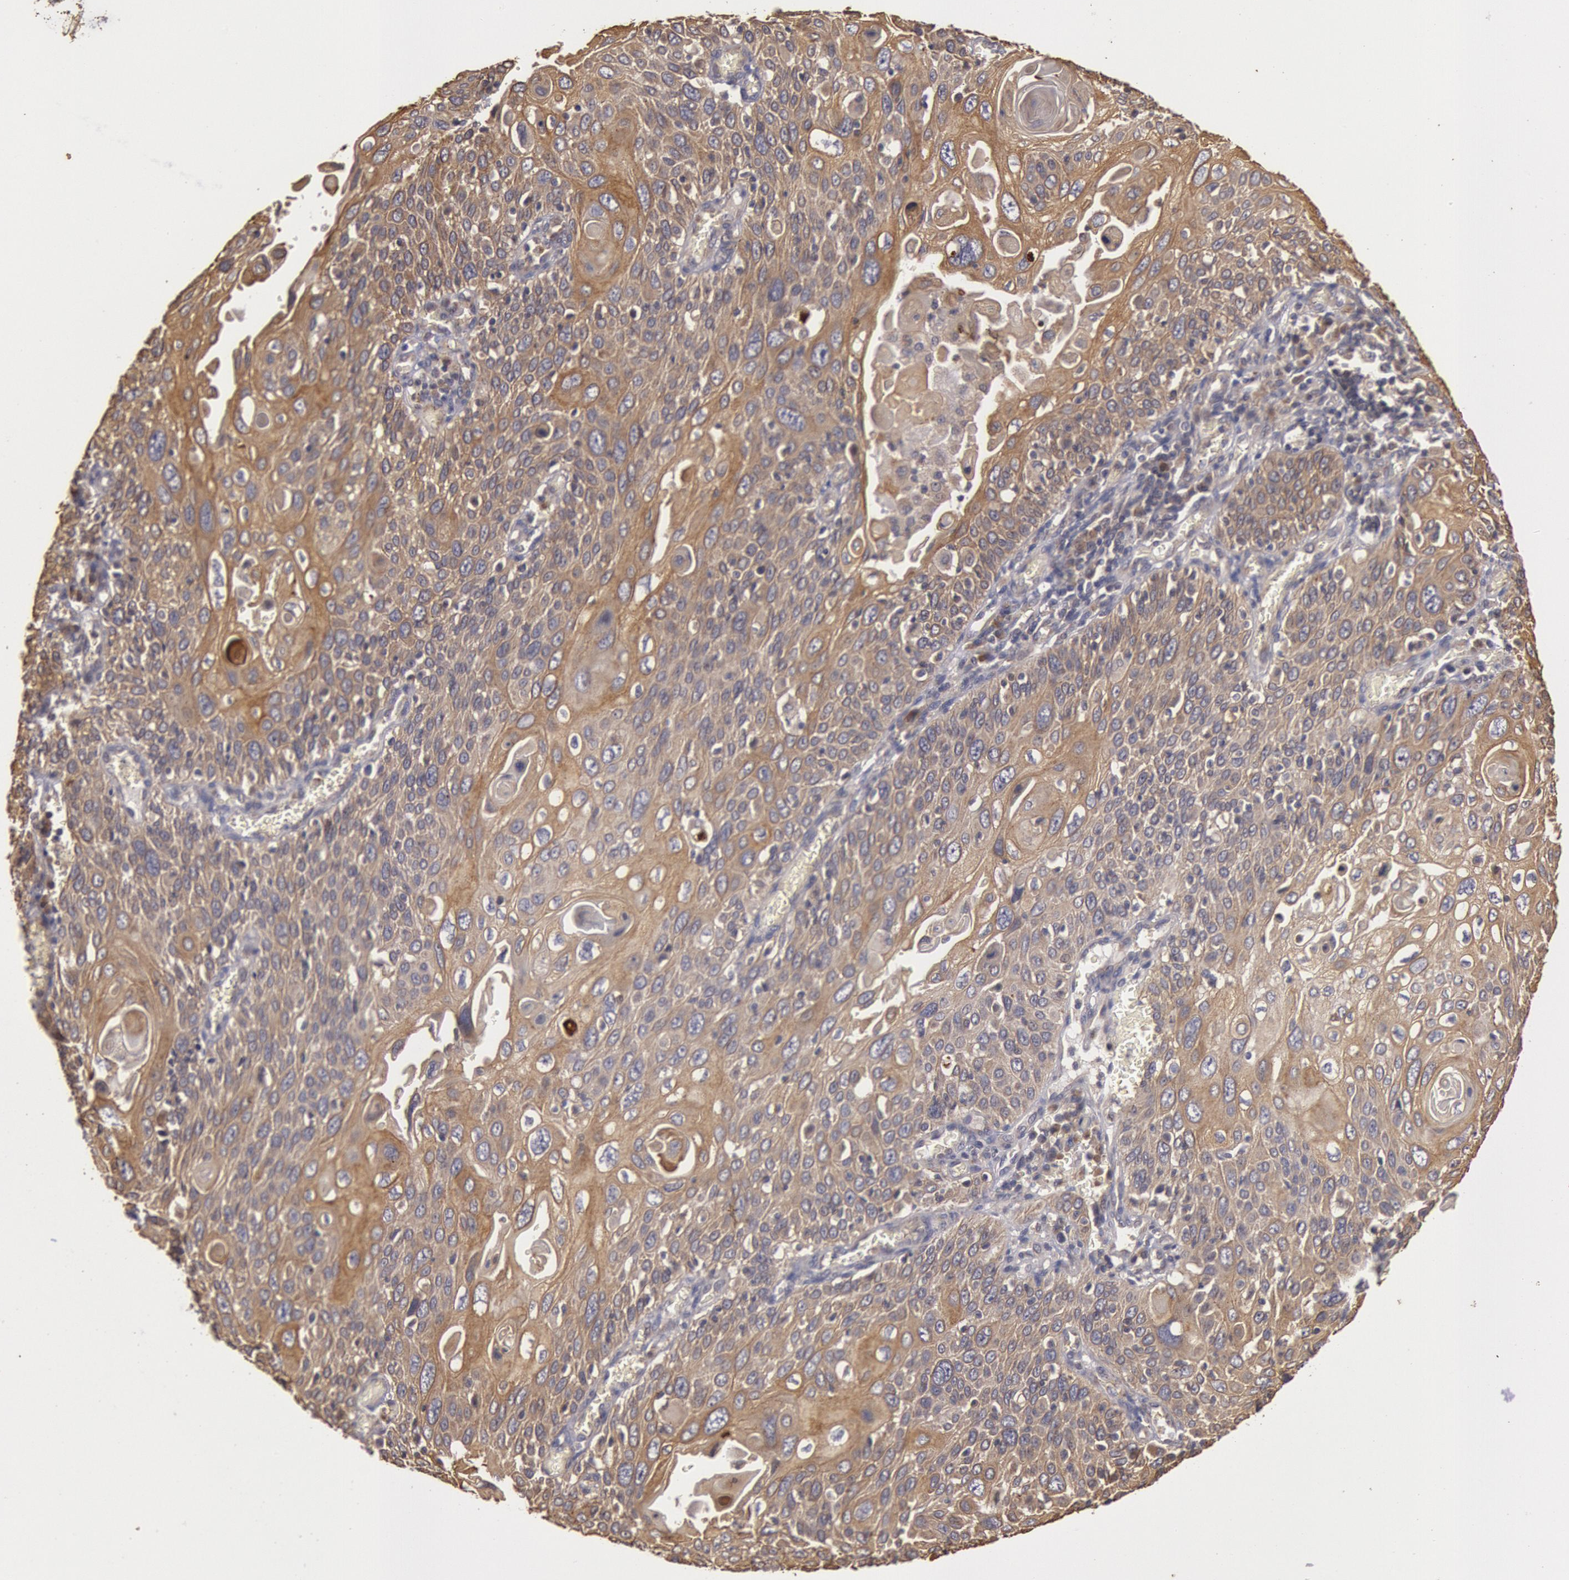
{"staining": {"intensity": "strong", "quantity": ">75%", "location": "cytoplasmic/membranous"}, "tissue": "cervical cancer", "cell_type": "Tumor cells", "image_type": "cancer", "snomed": [{"axis": "morphology", "description": "Squamous cell carcinoma, NOS"}, {"axis": "topography", "description": "Cervix"}], "caption": "Immunohistochemical staining of squamous cell carcinoma (cervical) reveals high levels of strong cytoplasmic/membranous protein staining in approximately >75% of tumor cells. (DAB IHC with brightfield microscopy, high magnification).", "gene": "PLA2G6", "patient": {"sex": "female", "age": 54}}